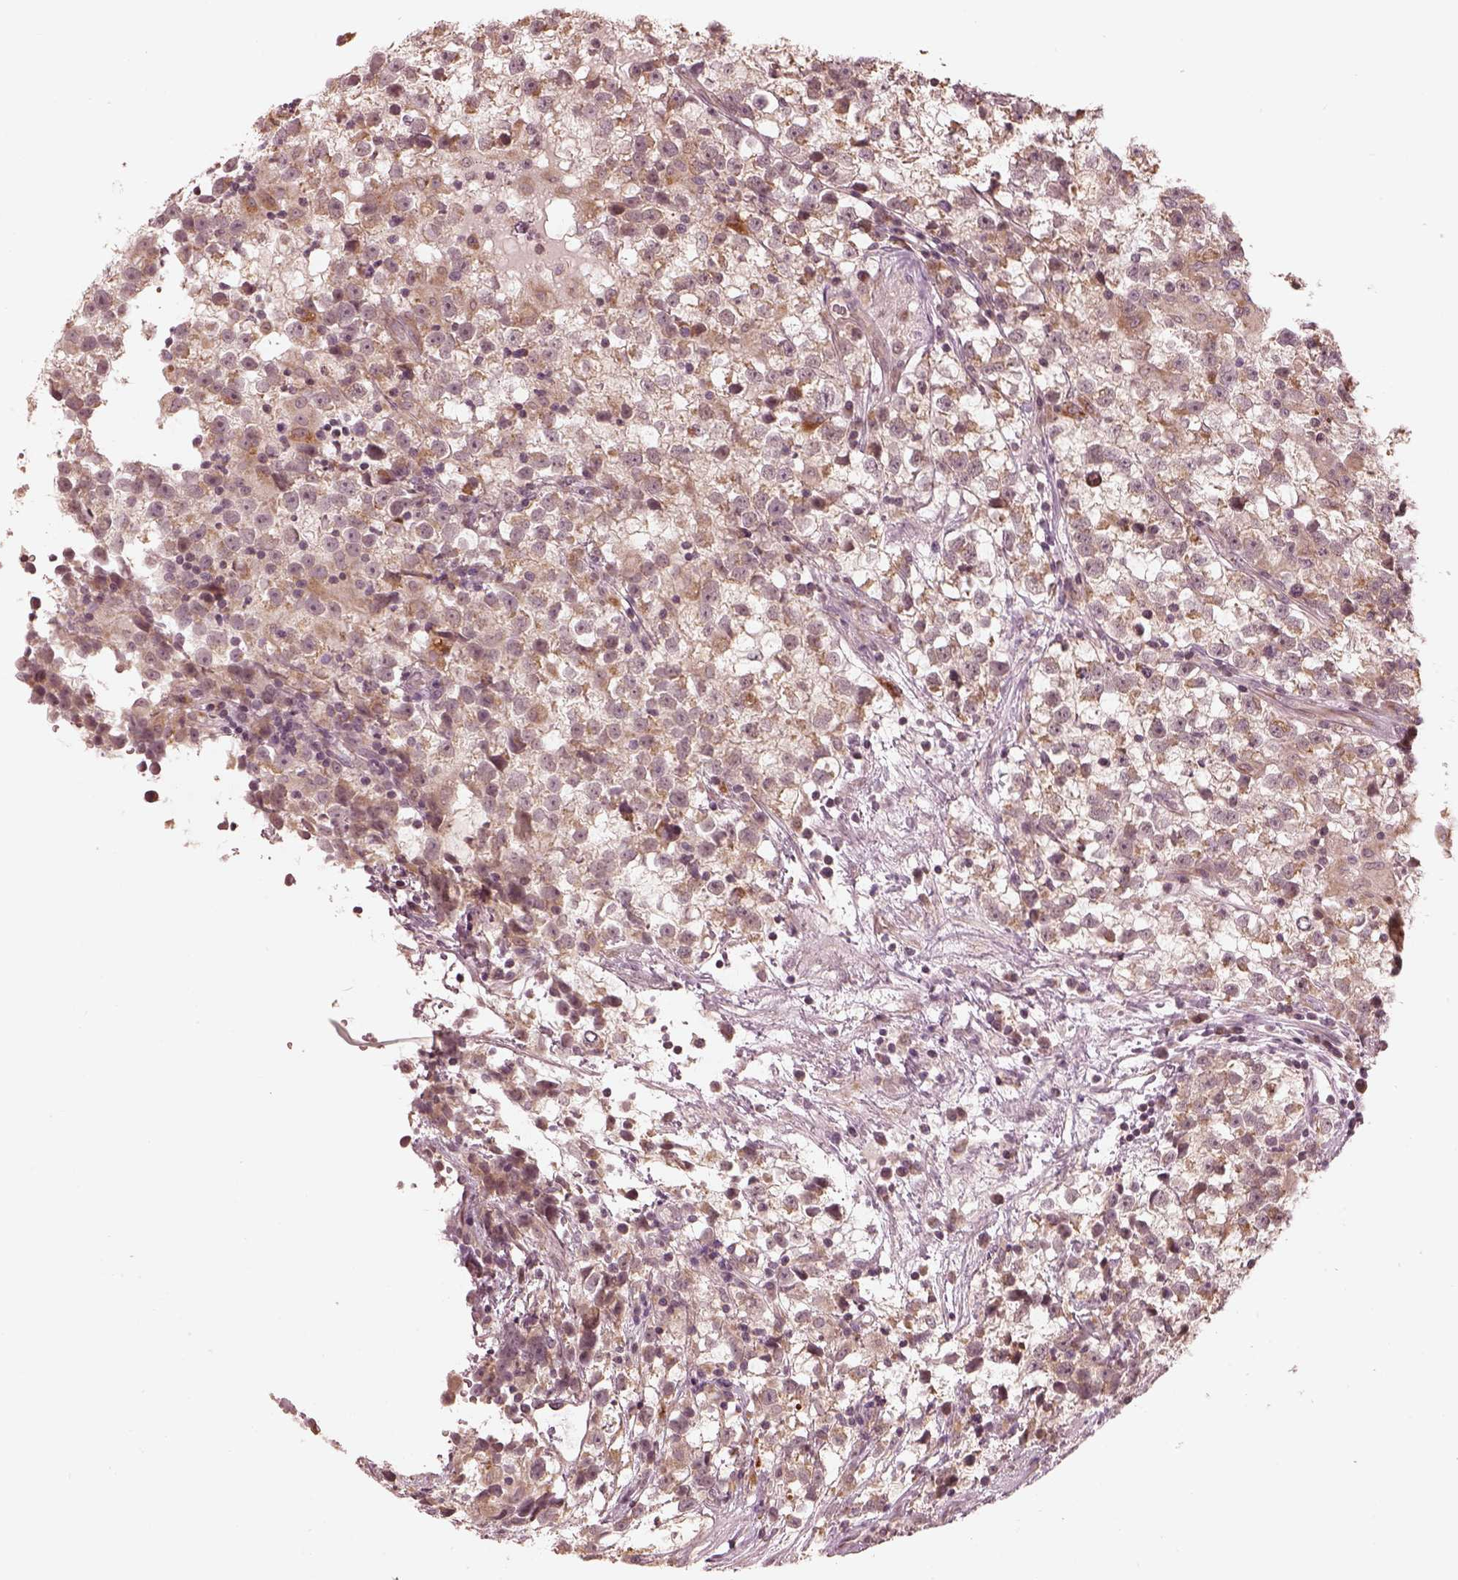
{"staining": {"intensity": "weak", "quantity": "25%-75%", "location": "cytoplasmic/membranous"}, "tissue": "testis cancer", "cell_type": "Tumor cells", "image_type": "cancer", "snomed": [{"axis": "morphology", "description": "Seminoma, NOS"}, {"axis": "topography", "description": "Testis"}], "caption": "Immunohistochemistry (IHC) image of neoplastic tissue: testis seminoma stained using IHC shows low levels of weak protein expression localized specifically in the cytoplasmic/membranous of tumor cells, appearing as a cytoplasmic/membranous brown color.", "gene": "SLC25A46", "patient": {"sex": "male", "age": 31}}